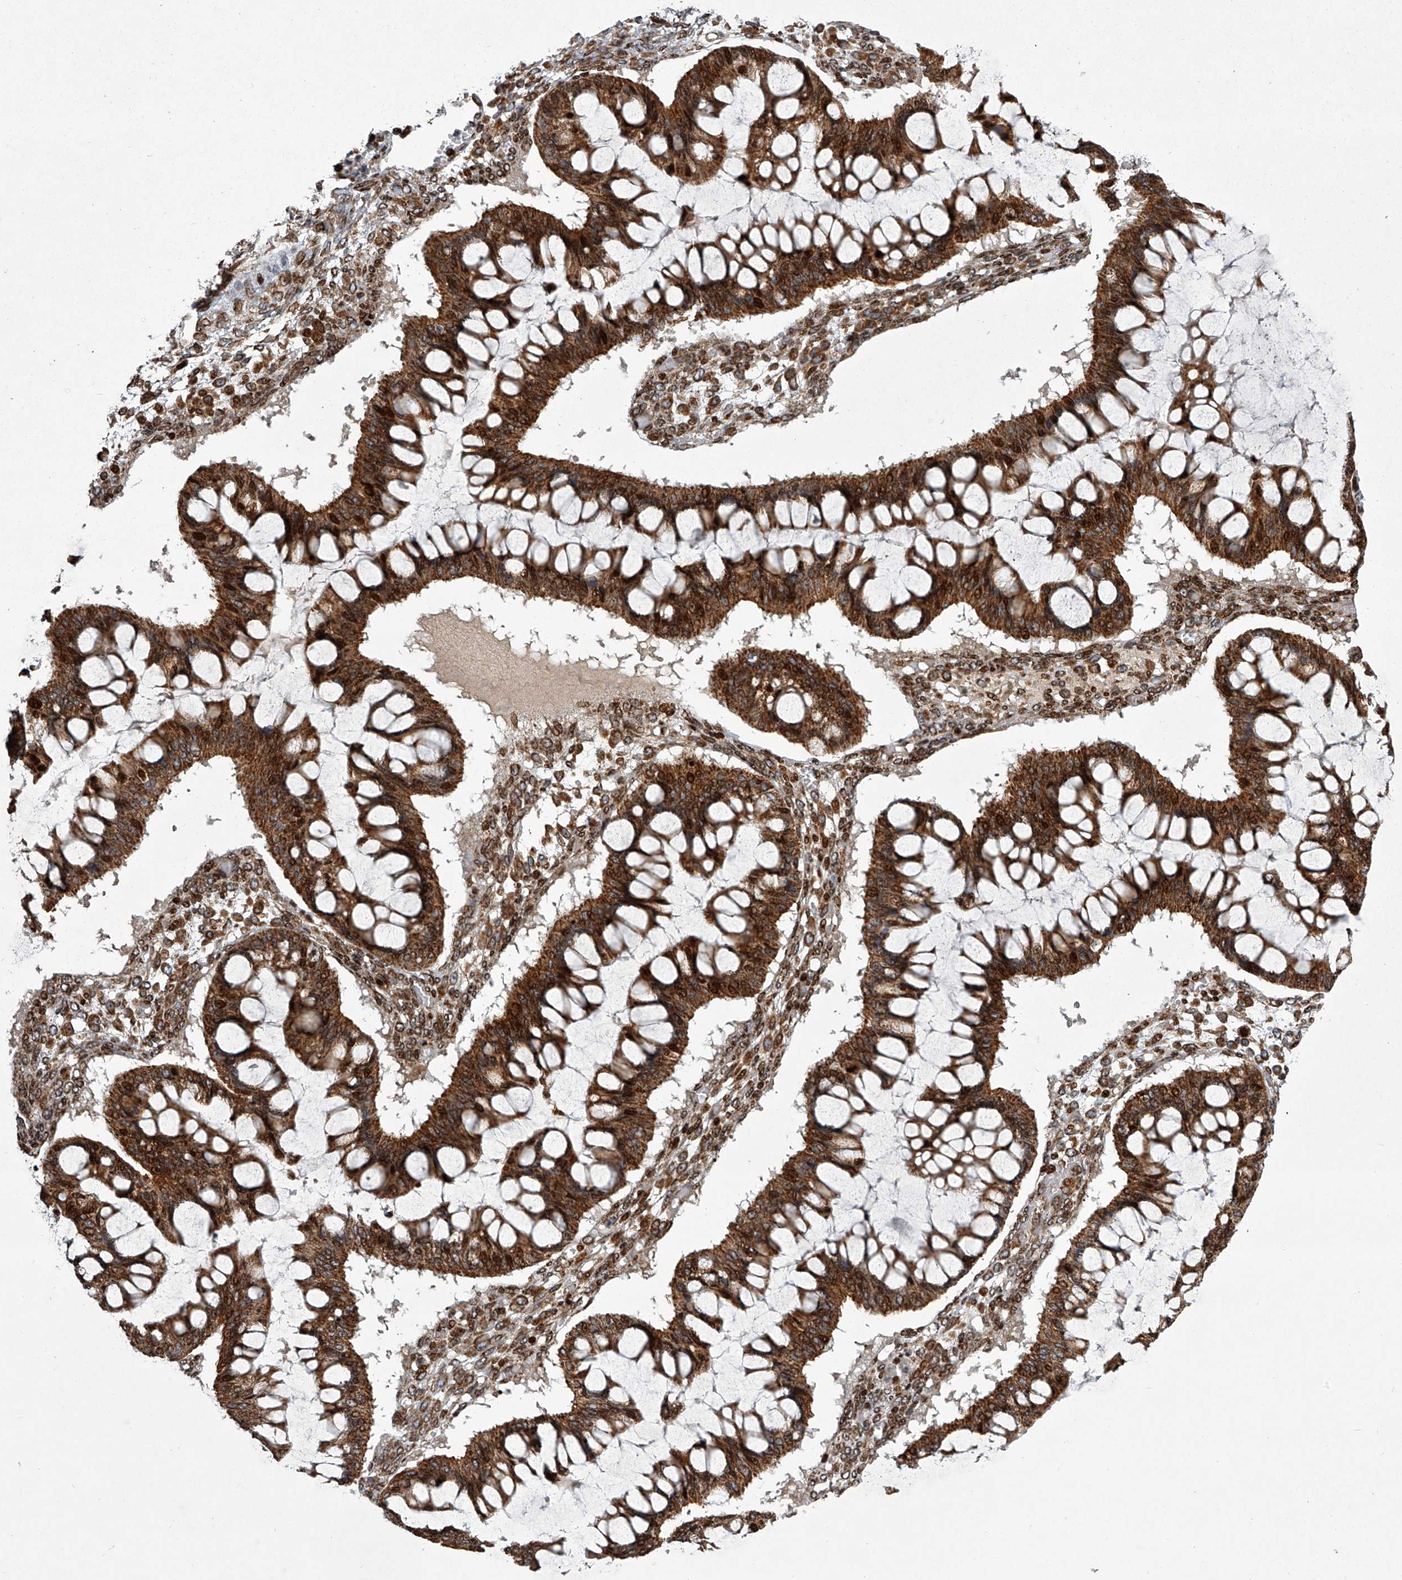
{"staining": {"intensity": "strong", "quantity": ">75%", "location": "cytoplasmic/membranous,nuclear"}, "tissue": "ovarian cancer", "cell_type": "Tumor cells", "image_type": "cancer", "snomed": [{"axis": "morphology", "description": "Cystadenocarcinoma, mucinous, NOS"}, {"axis": "topography", "description": "Ovary"}], "caption": "A micrograph showing strong cytoplasmic/membranous and nuclear staining in about >75% of tumor cells in ovarian cancer, as visualized by brown immunohistochemical staining.", "gene": "STRADA", "patient": {"sex": "female", "age": 73}}